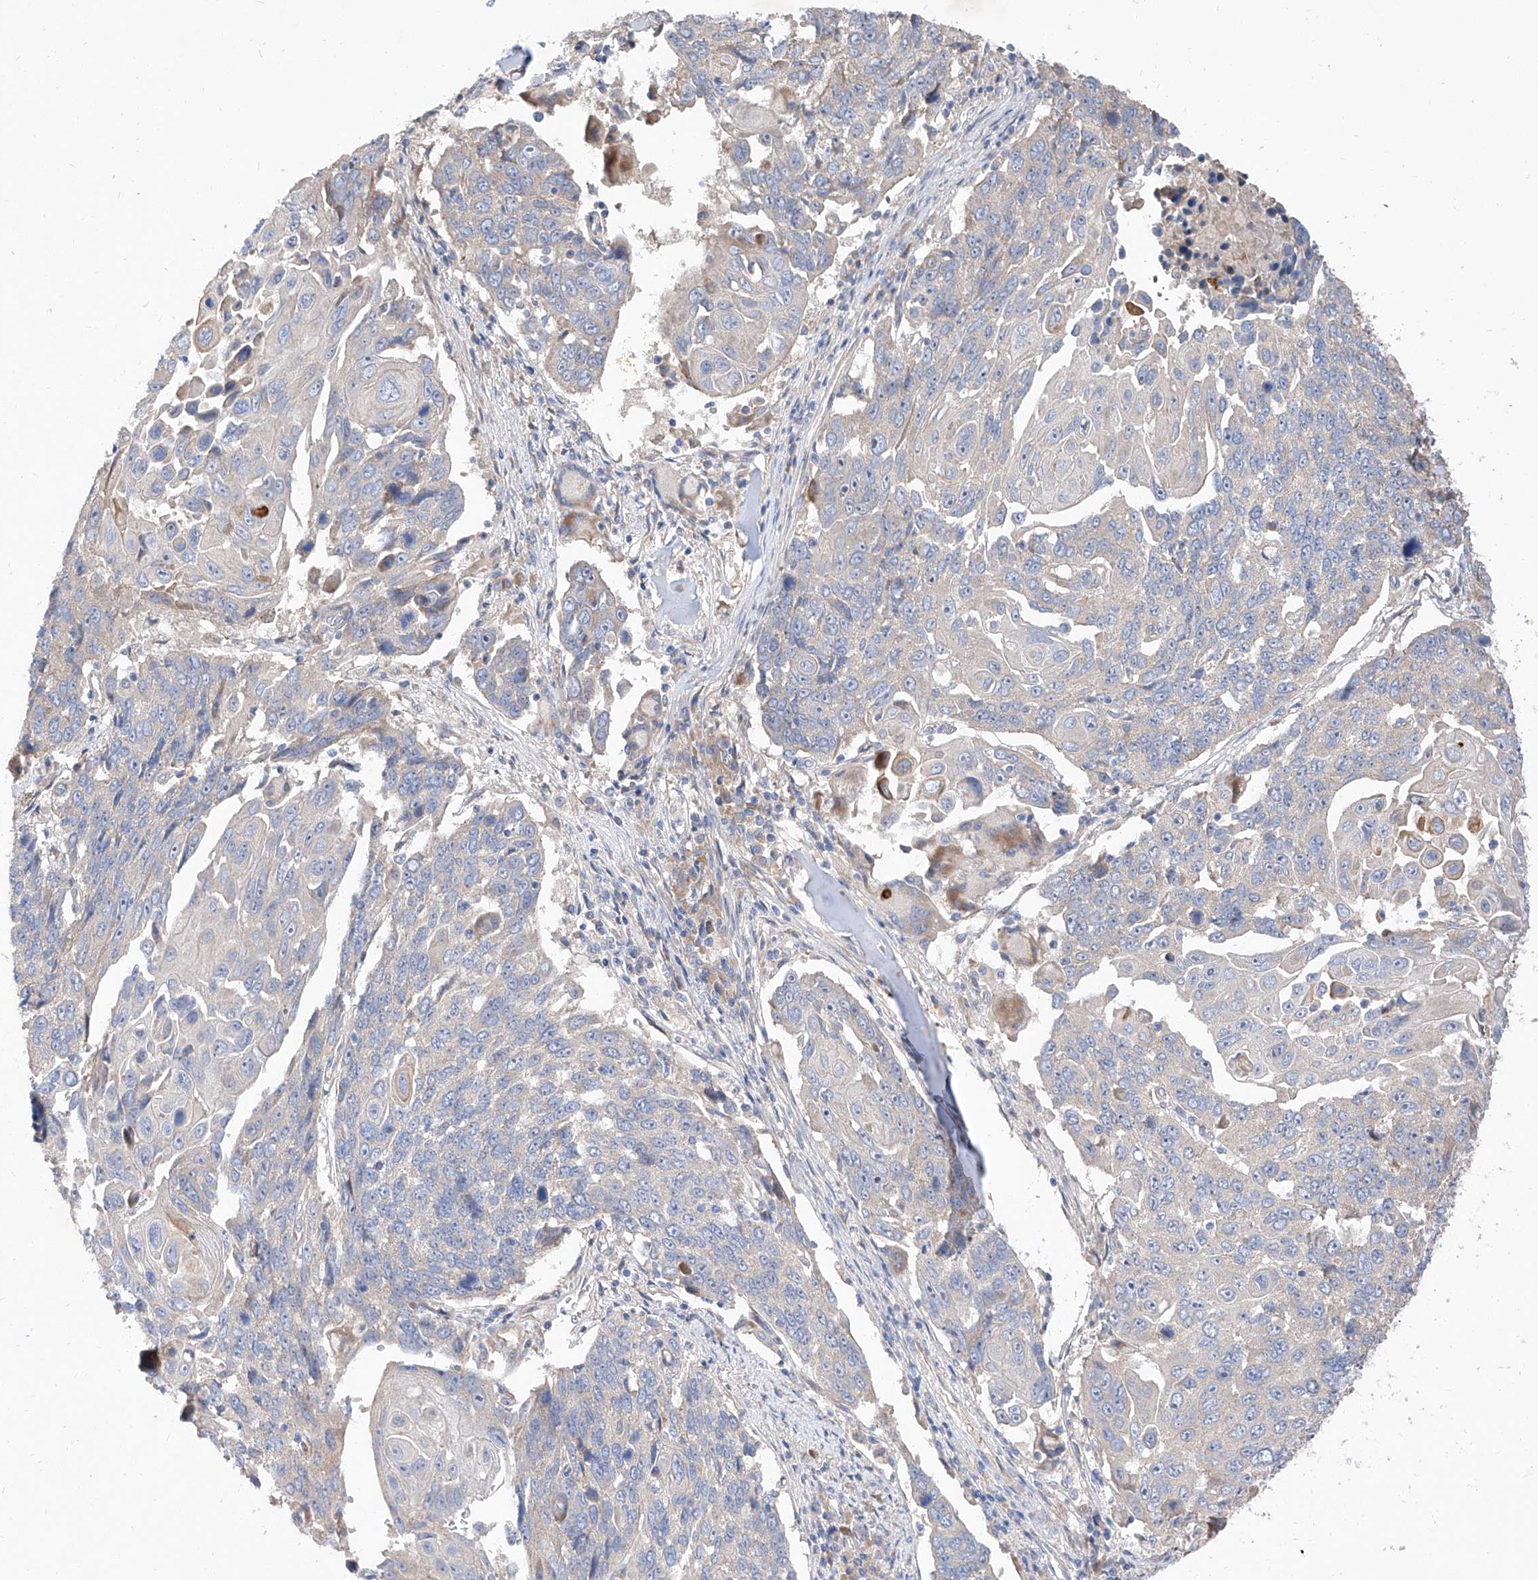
{"staining": {"intensity": "negative", "quantity": "none", "location": "none"}, "tissue": "lung cancer", "cell_type": "Tumor cells", "image_type": "cancer", "snomed": [{"axis": "morphology", "description": "Squamous cell carcinoma, NOS"}, {"axis": "topography", "description": "Lung"}], "caption": "Lung cancer (squamous cell carcinoma) was stained to show a protein in brown. There is no significant expression in tumor cells.", "gene": "DIRAS3", "patient": {"sex": "male", "age": 66}}